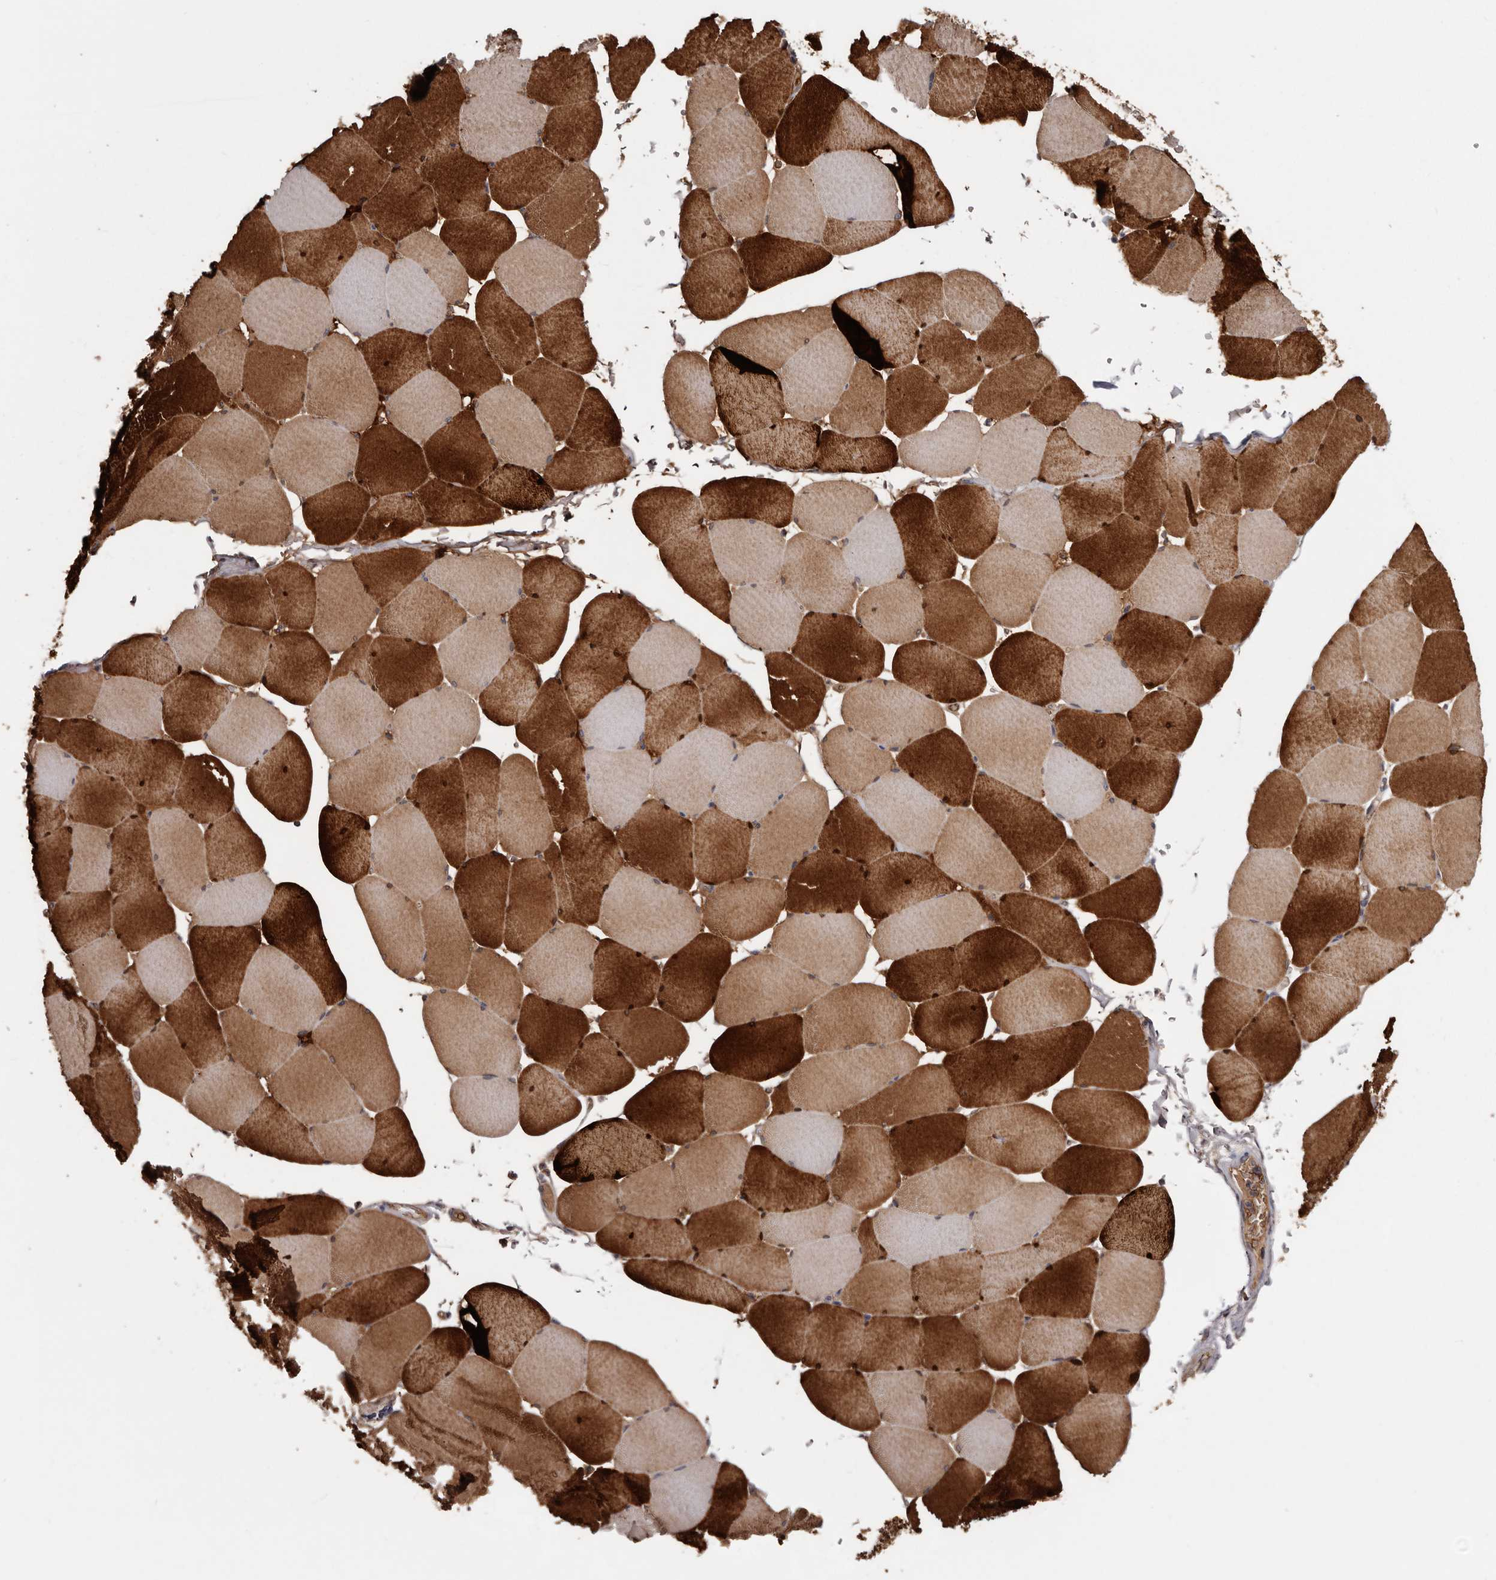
{"staining": {"intensity": "strong", "quantity": "25%-75%", "location": "cytoplasmic/membranous"}, "tissue": "skeletal muscle", "cell_type": "Myocytes", "image_type": "normal", "snomed": [{"axis": "morphology", "description": "Normal tissue, NOS"}, {"axis": "topography", "description": "Skeletal muscle"}, {"axis": "topography", "description": "Head-Neck"}], "caption": "Immunohistochemical staining of normal skeletal muscle exhibits high levels of strong cytoplasmic/membranous positivity in about 25%-75% of myocytes. (DAB (3,3'-diaminobenzidine) IHC with brightfield microscopy, high magnification).", "gene": "CYP1B1", "patient": {"sex": "male", "age": 66}}